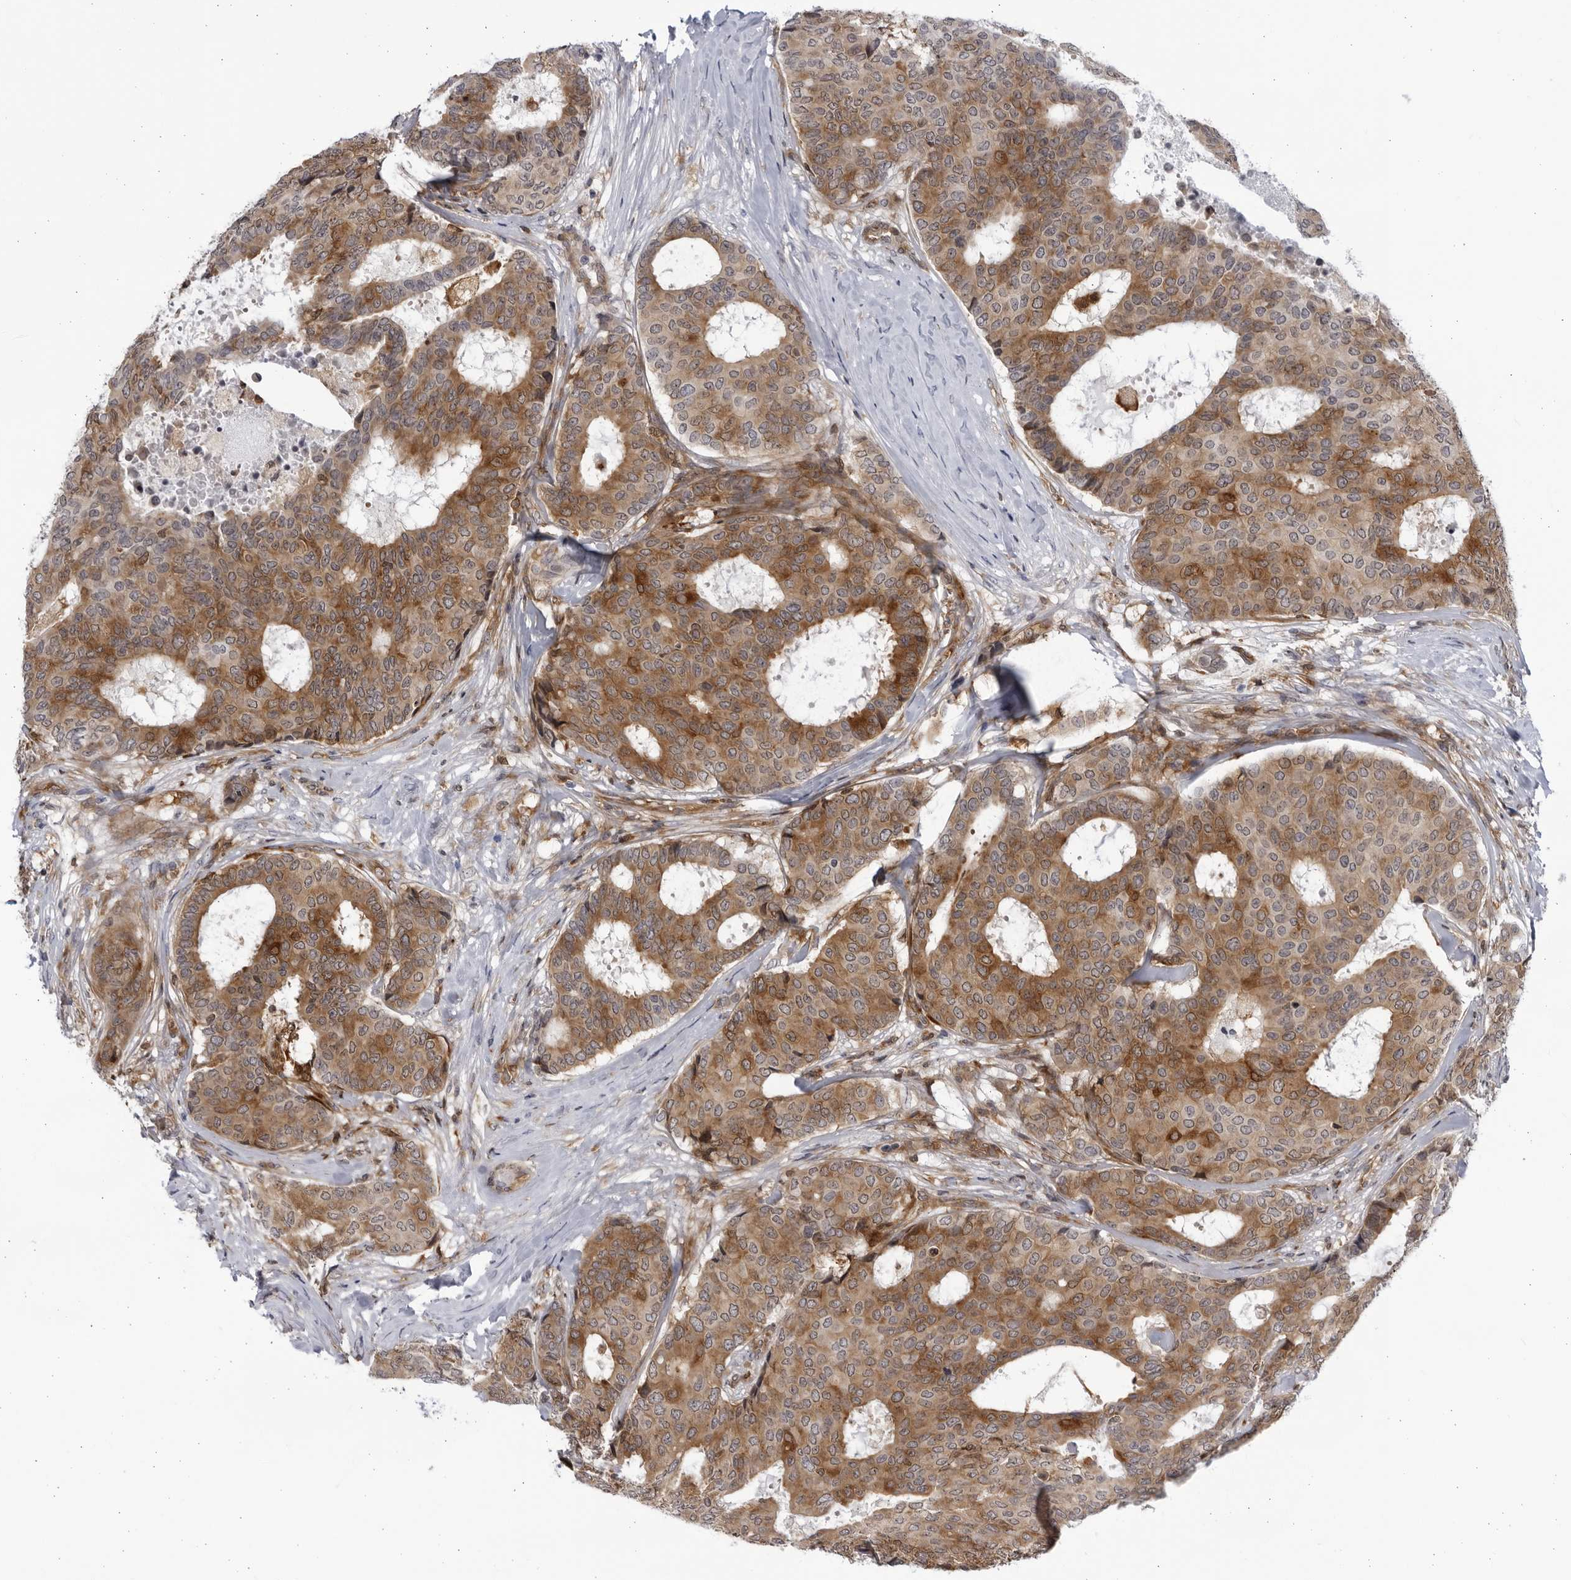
{"staining": {"intensity": "moderate", "quantity": ">75%", "location": "cytoplasmic/membranous"}, "tissue": "breast cancer", "cell_type": "Tumor cells", "image_type": "cancer", "snomed": [{"axis": "morphology", "description": "Duct carcinoma"}, {"axis": "topography", "description": "Breast"}], "caption": "There is medium levels of moderate cytoplasmic/membranous staining in tumor cells of invasive ductal carcinoma (breast), as demonstrated by immunohistochemical staining (brown color).", "gene": "BMP2K", "patient": {"sex": "female", "age": 75}}